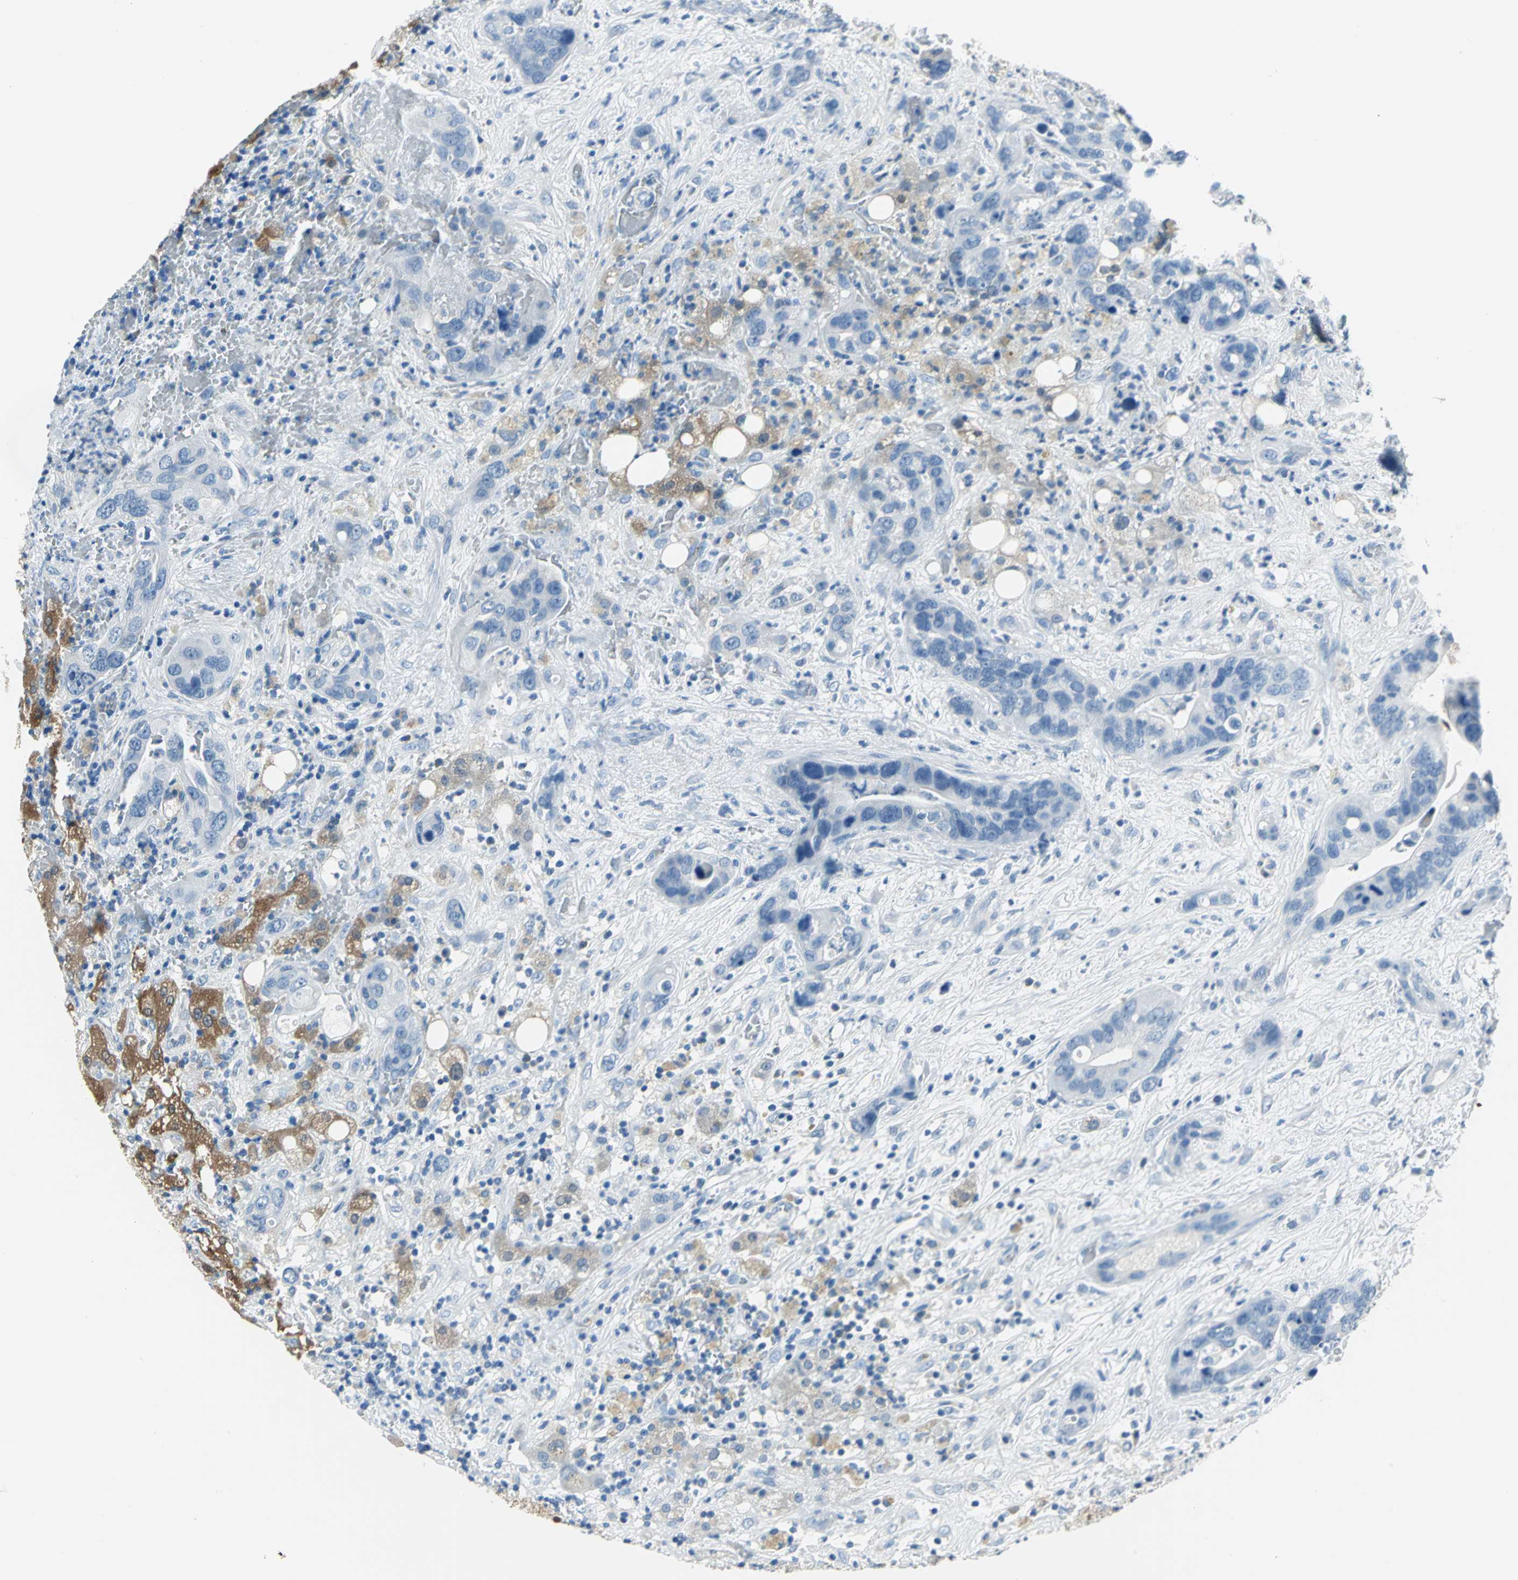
{"staining": {"intensity": "negative", "quantity": "none", "location": "none"}, "tissue": "liver cancer", "cell_type": "Tumor cells", "image_type": "cancer", "snomed": [{"axis": "morphology", "description": "Cholangiocarcinoma"}, {"axis": "topography", "description": "Liver"}], "caption": "Liver cholangiocarcinoma stained for a protein using immunohistochemistry (IHC) demonstrates no expression tumor cells.", "gene": "PKLR", "patient": {"sex": "female", "age": 65}}